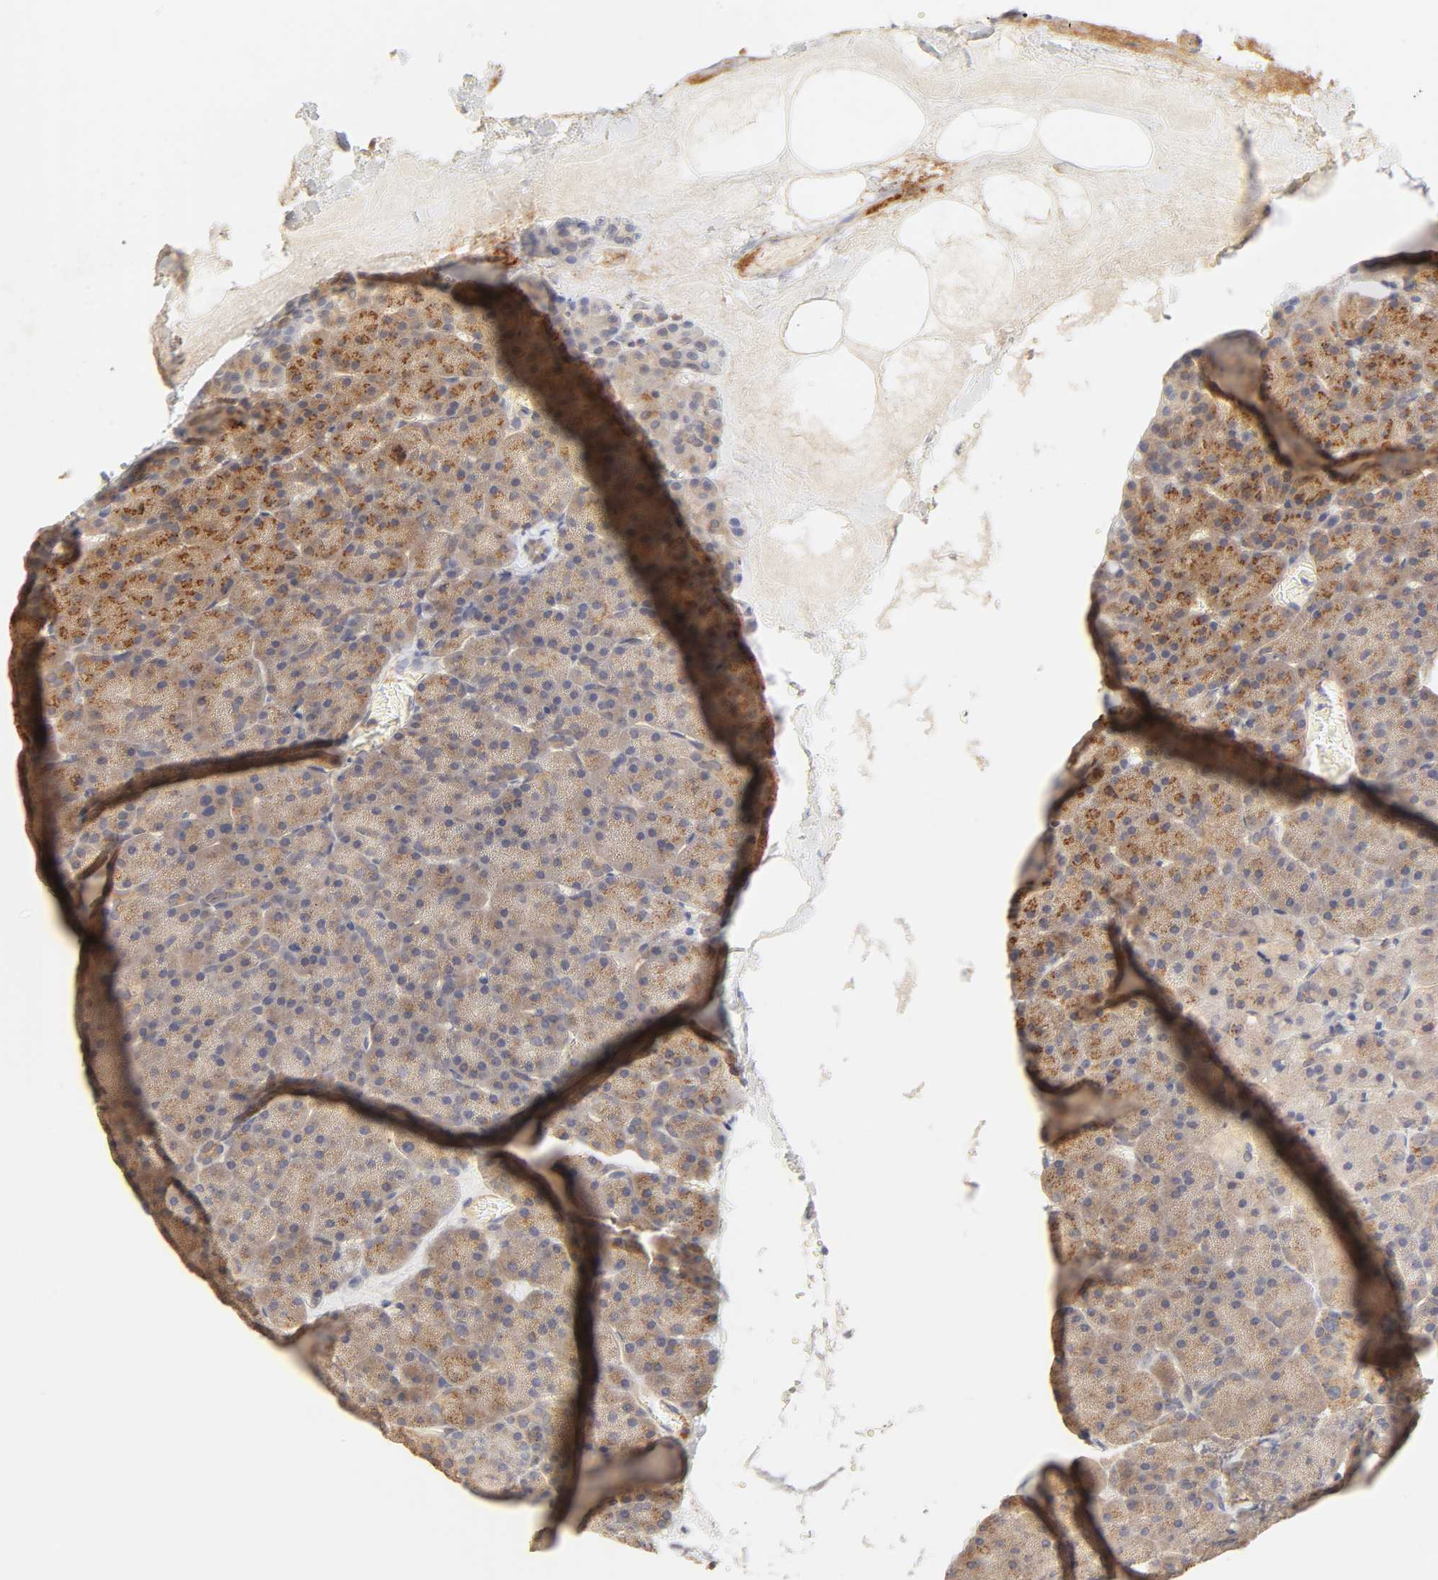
{"staining": {"intensity": "moderate", "quantity": ">75%", "location": "cytoplasmic/membranous"}, "tissue": "carcinoid", "cell_type": "Tumor cells", "image_type": "cancer", "snomed": [{"axis": "morphology", "description": "Normal tissue, NOS"}, {"axis": "morphology", "description": "Carcinoid, malignant, NOS"}, {"axis": "topography", "description": "Pancreas"}], "caption": "Immunohistochemical staining of human carcinoid (malignant) displays medium levels of moderate cytoplasmic/membranous expression in approximately >75% of tumor cells.", "gene": "EPS8", "patient": {"sex": "female", "age": 35}}